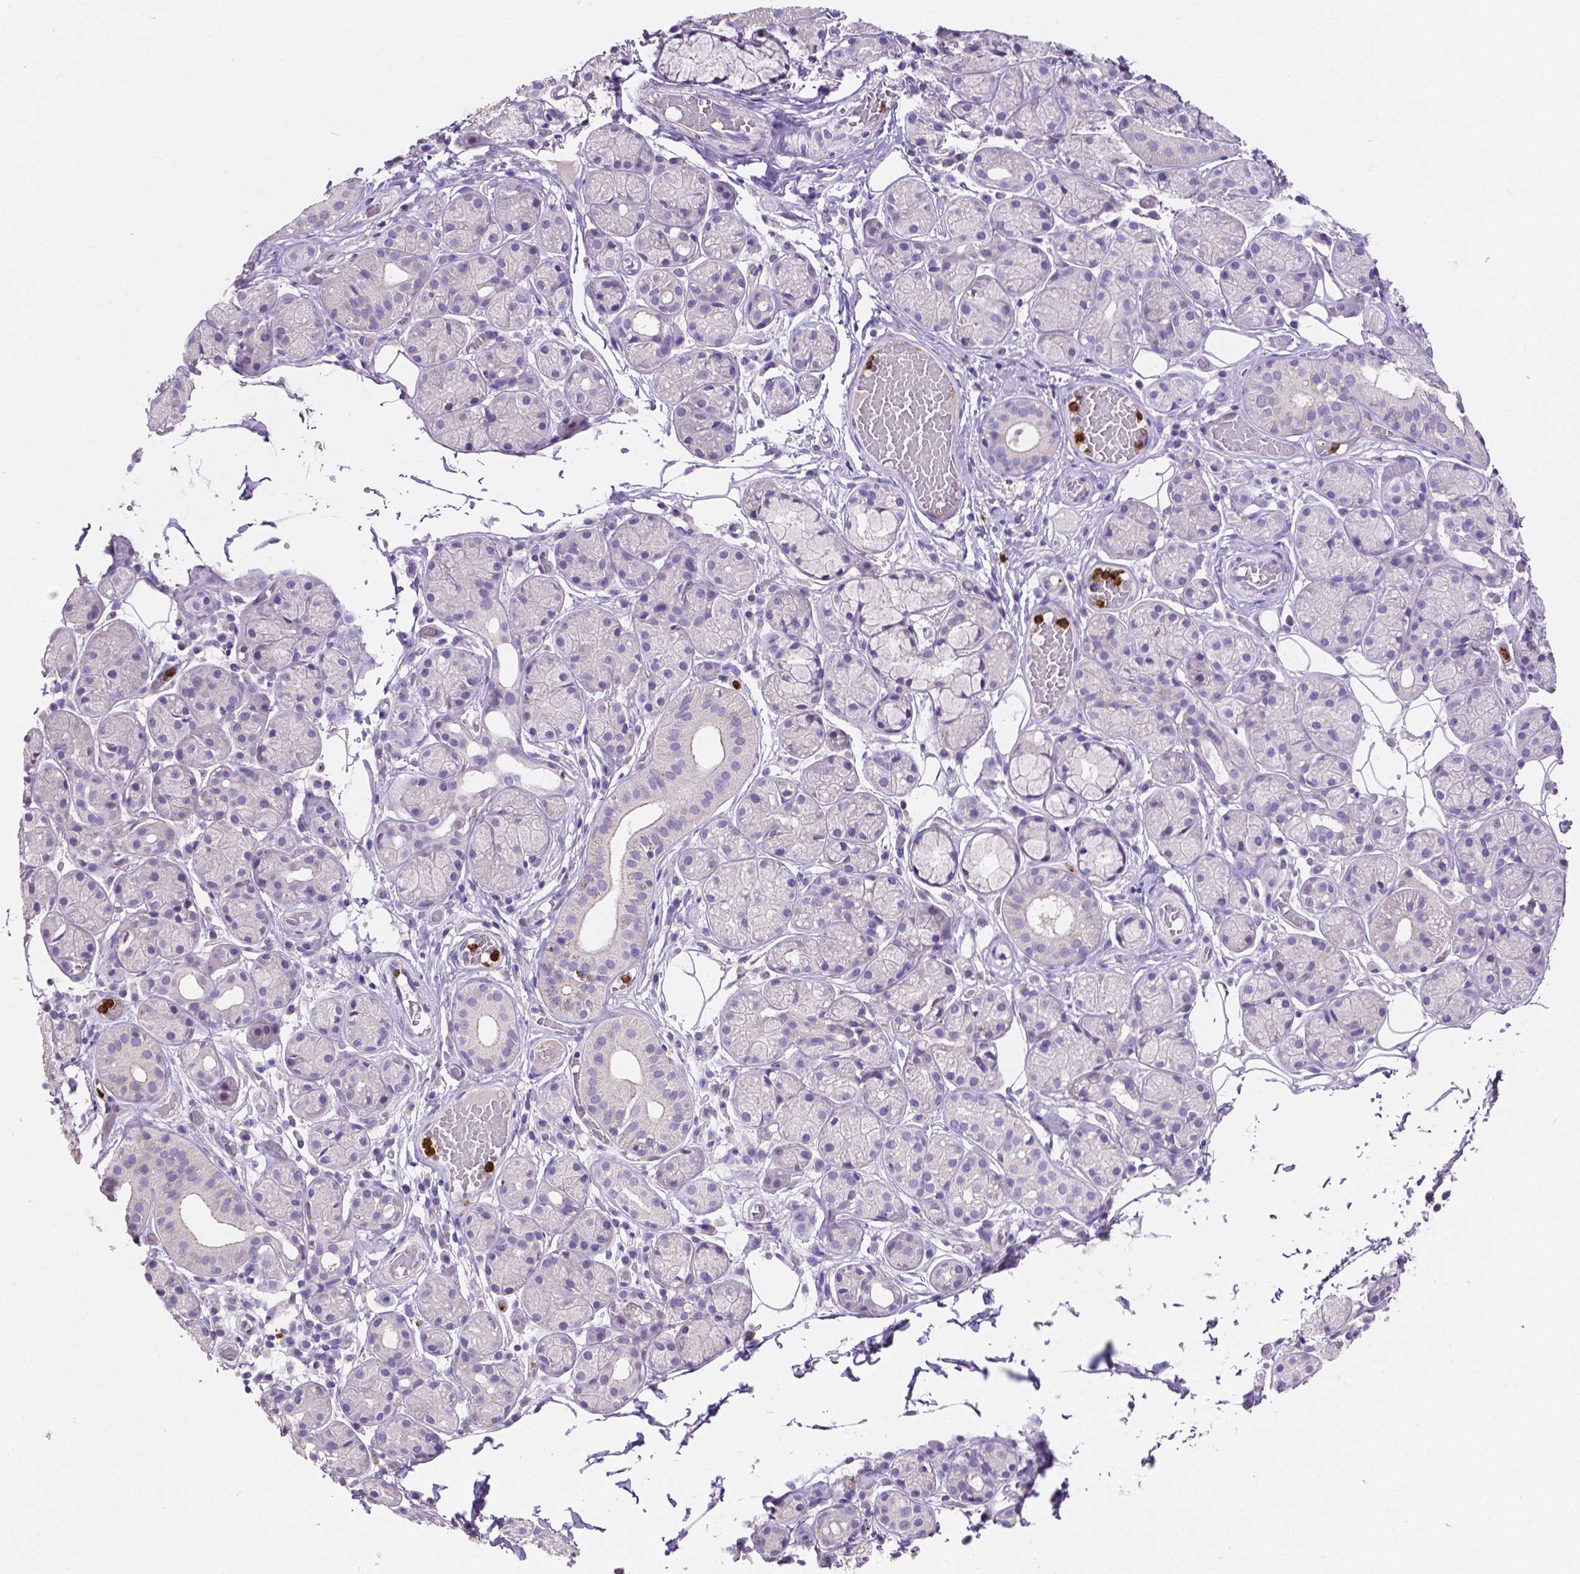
{"staining": {"intensity": "negative", "quantity": "none", "location": "none"}, "tissue": "salivary gland", "cell_type": "Glandular cells", "image_type": "normal", "snomed": [{"axis": "morphology", "description": "Normal tissue, NOS"}, {"axis": "topography", "description": "Salivary gland"}, {"axis": "topography", "description": "Peripheral nerve tissue"}], "caption": "Salivary gland was stained to show a protein in brown. There is no significant staining in glandular cells.", "gene": "MMP9", "patient": {"sex": "male", "age": 71}}